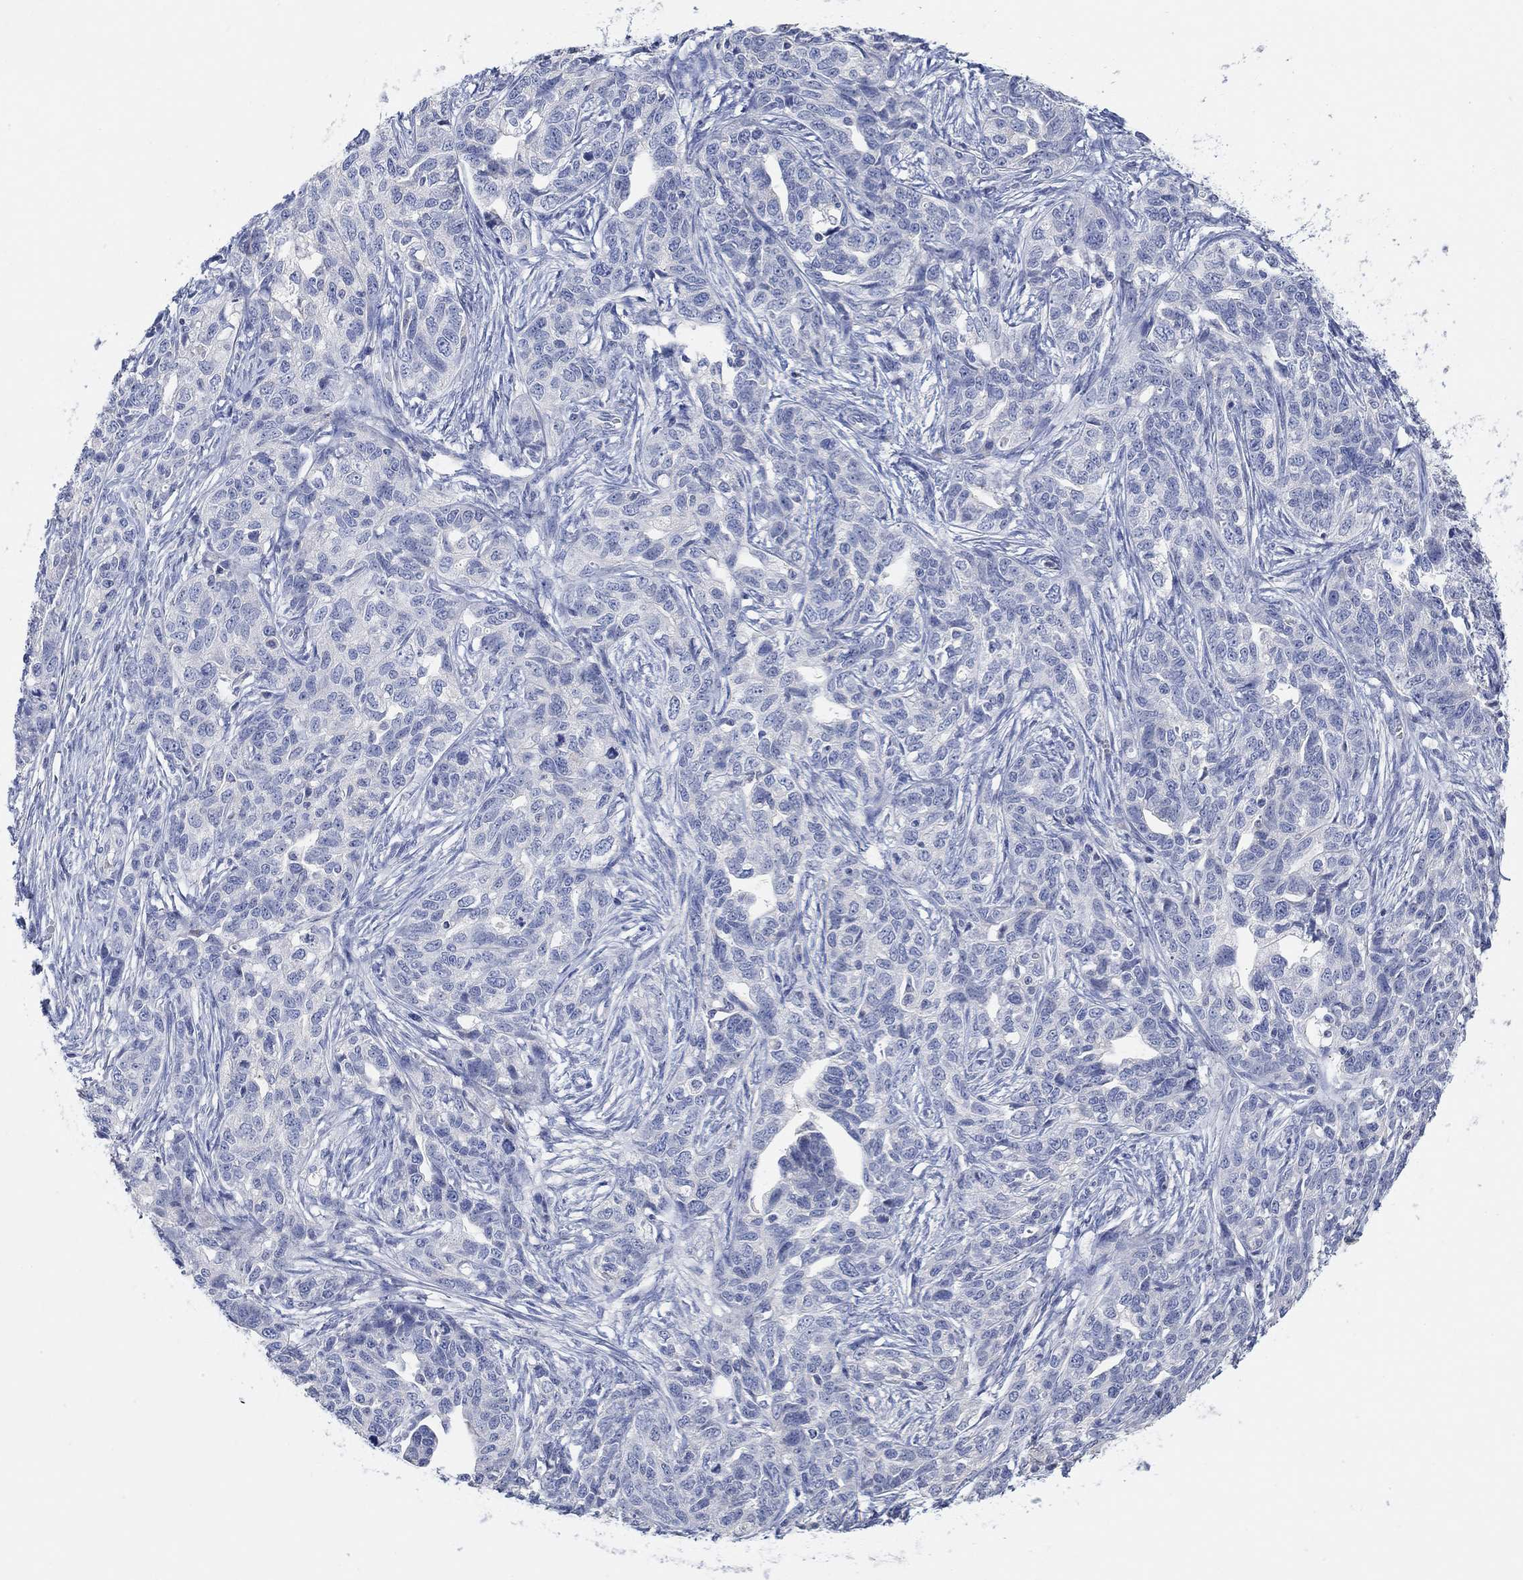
{"staining": {"intensity": "negative", "quantity": "none", "location": "none"}, "tissue": "ovarian cancer", "cell_type": "Tumor cells", "image_type": "cancer", "snomed": [{"axis": "morphology", "description": "Cystadenocarcinoma, serous, NOS"}, {"axis": "topography", "description": "Ovary"}], "caption": "The micrograph demonstrates no staining of tumor cells in ovarian serous cystadenocarcinoma.", "gene": "NLRP14", "patient": {"sex": "female", "age": 71}}